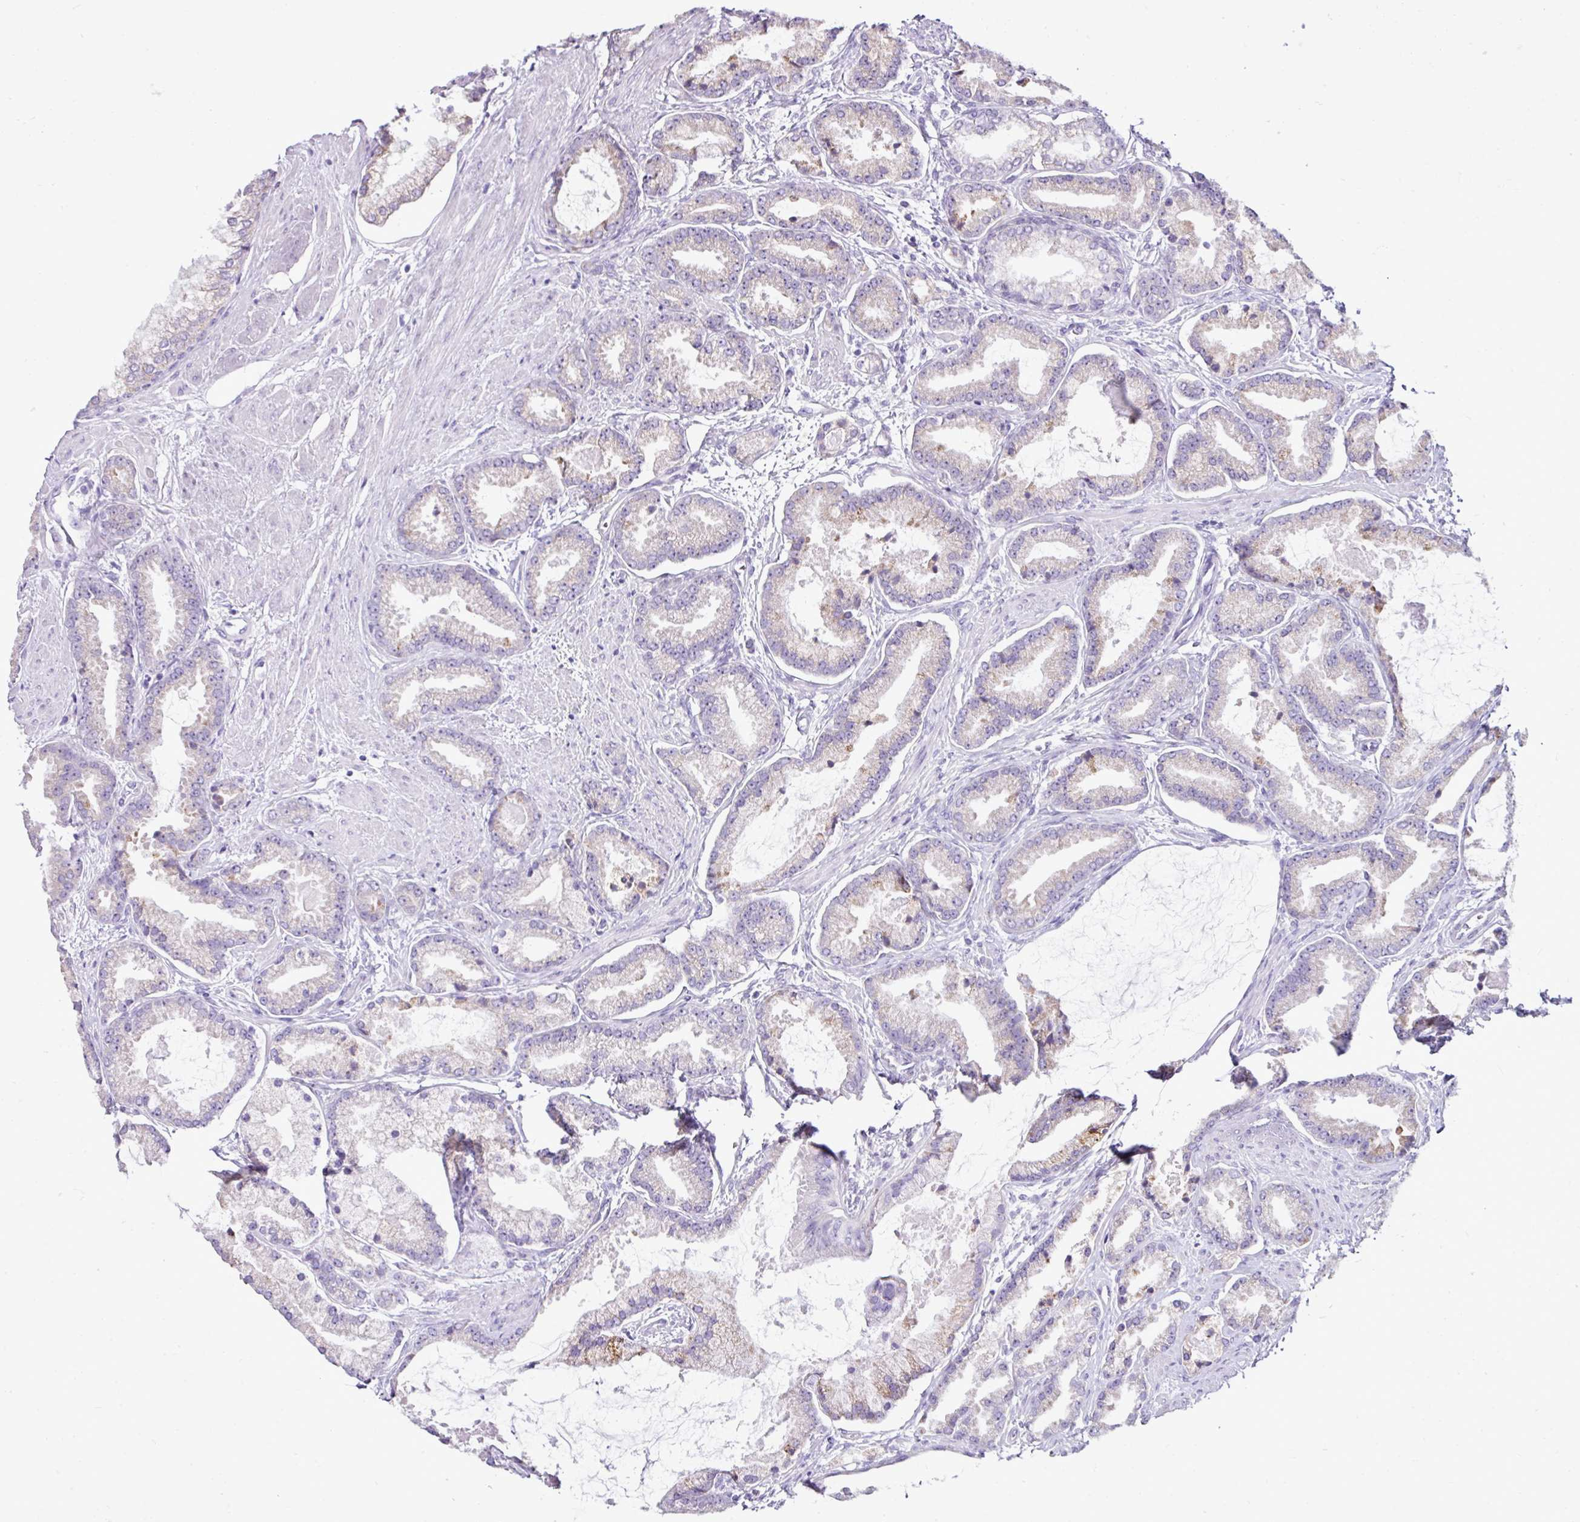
{"staining": {"intensity": "moderate", "quantity": "<25%", "location": "cytoplasmic/membranous"}, "tissue": "prostate cancer", "cell_type": "Tumor cells", "image_type": "cancer", "snomed": [{"axis": "morphology", "description": "Adenocarcinoma, Low grade"}, {"axis": "topography", "description": "Prostate"}], "caption": "A low amount of moderate cytoplasmic/membranous positivity is identified in about <25% of tumor cells in prostate cancer (low-grade adenocarcinoma) tissue.", "gene": "RGS21", "patient": {"sex": "male", "age": 62}}